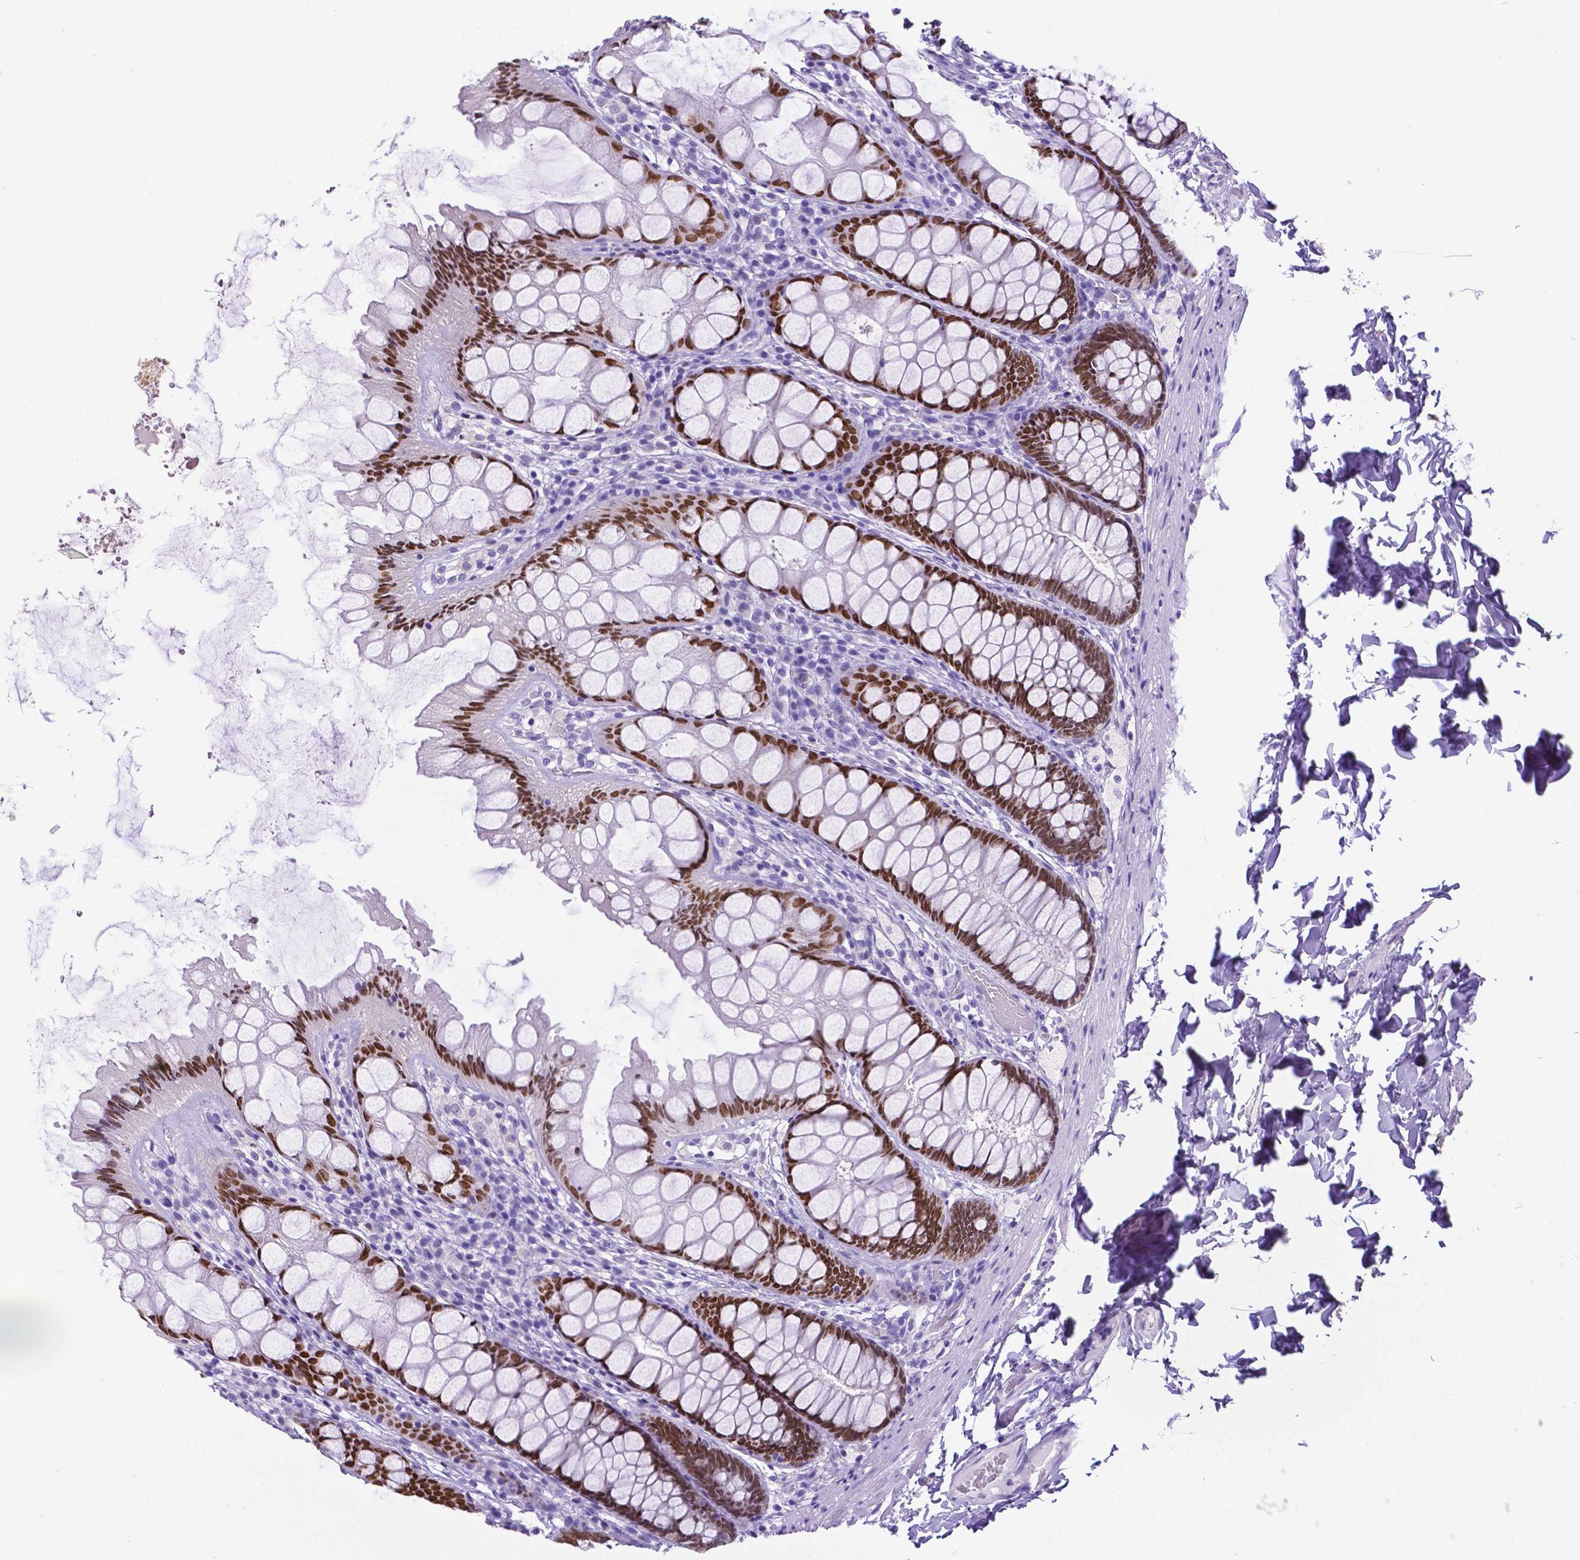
{"staining": {"intensity": "negative", "quantity": "none", "location": "none"}, "tissue": "colon", "cell_type": "Endothelial cells", "image_type": "normal", "snomed": [{"axis": "morphology", "description": "Normal tissue, NOS"}, {"axis": "topography", "description": "Colon"}], "caption": "Benign colon was stained to show a protein in brown. There is no significant expression in endothelial cells. (Stains: DAB (3,3'-diaminobenzidine) immunohistochemistry with hematoxylin counter stain, Microscopy: brightfield microscopy at high magnification).", "gene": "SATB2", "patient": {"sex": "male", "age": 47}}